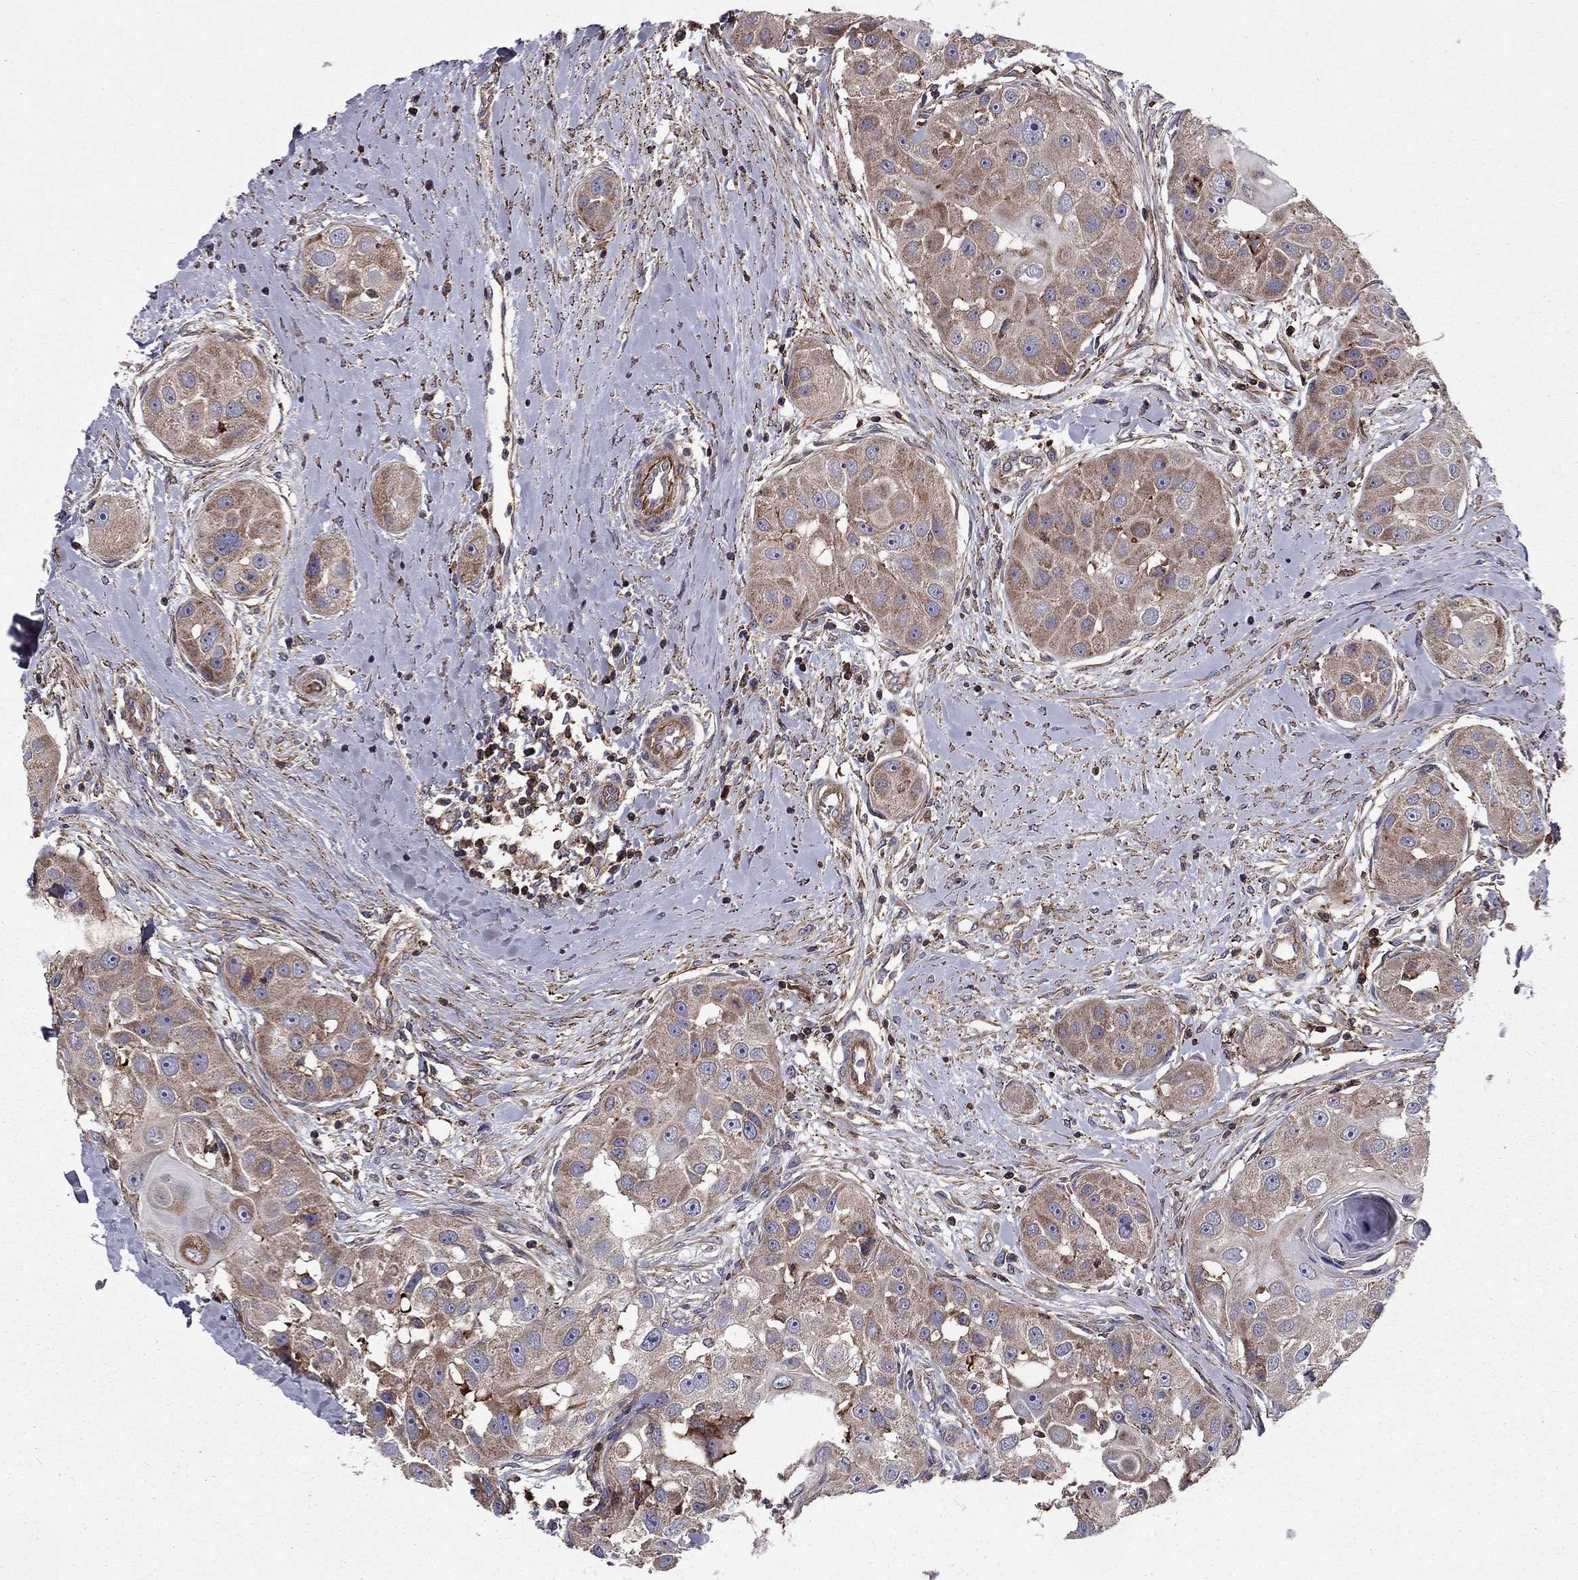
{"staining": {"intensity": "moderate", "quantity": "<25%", "location": "cytoplasmic/membranous"}, "tissue": "head and neck cancer", "cell_type": "Tumor cells", "image_type": "cancer", "snomed": [{"axis": "morphology", "description": "Normal tissue, NOS"}, {"axis": "morphology", "description": "Squamous cell carcinoma, NOS"}, {"axis": "topography", "description": "Skeletal muscle"}, {"axis": "topography", "description": "Head-Neck"}], "caption": "High-power microscopy captured an immunohistochemistry micrograph of head and neck cancer, revealing moderate cytoplasmic/membranous positivity in approximately <25% of tumor cells.", "gene": "ALG6", "patient": {"sex": "male", "age": 51}}